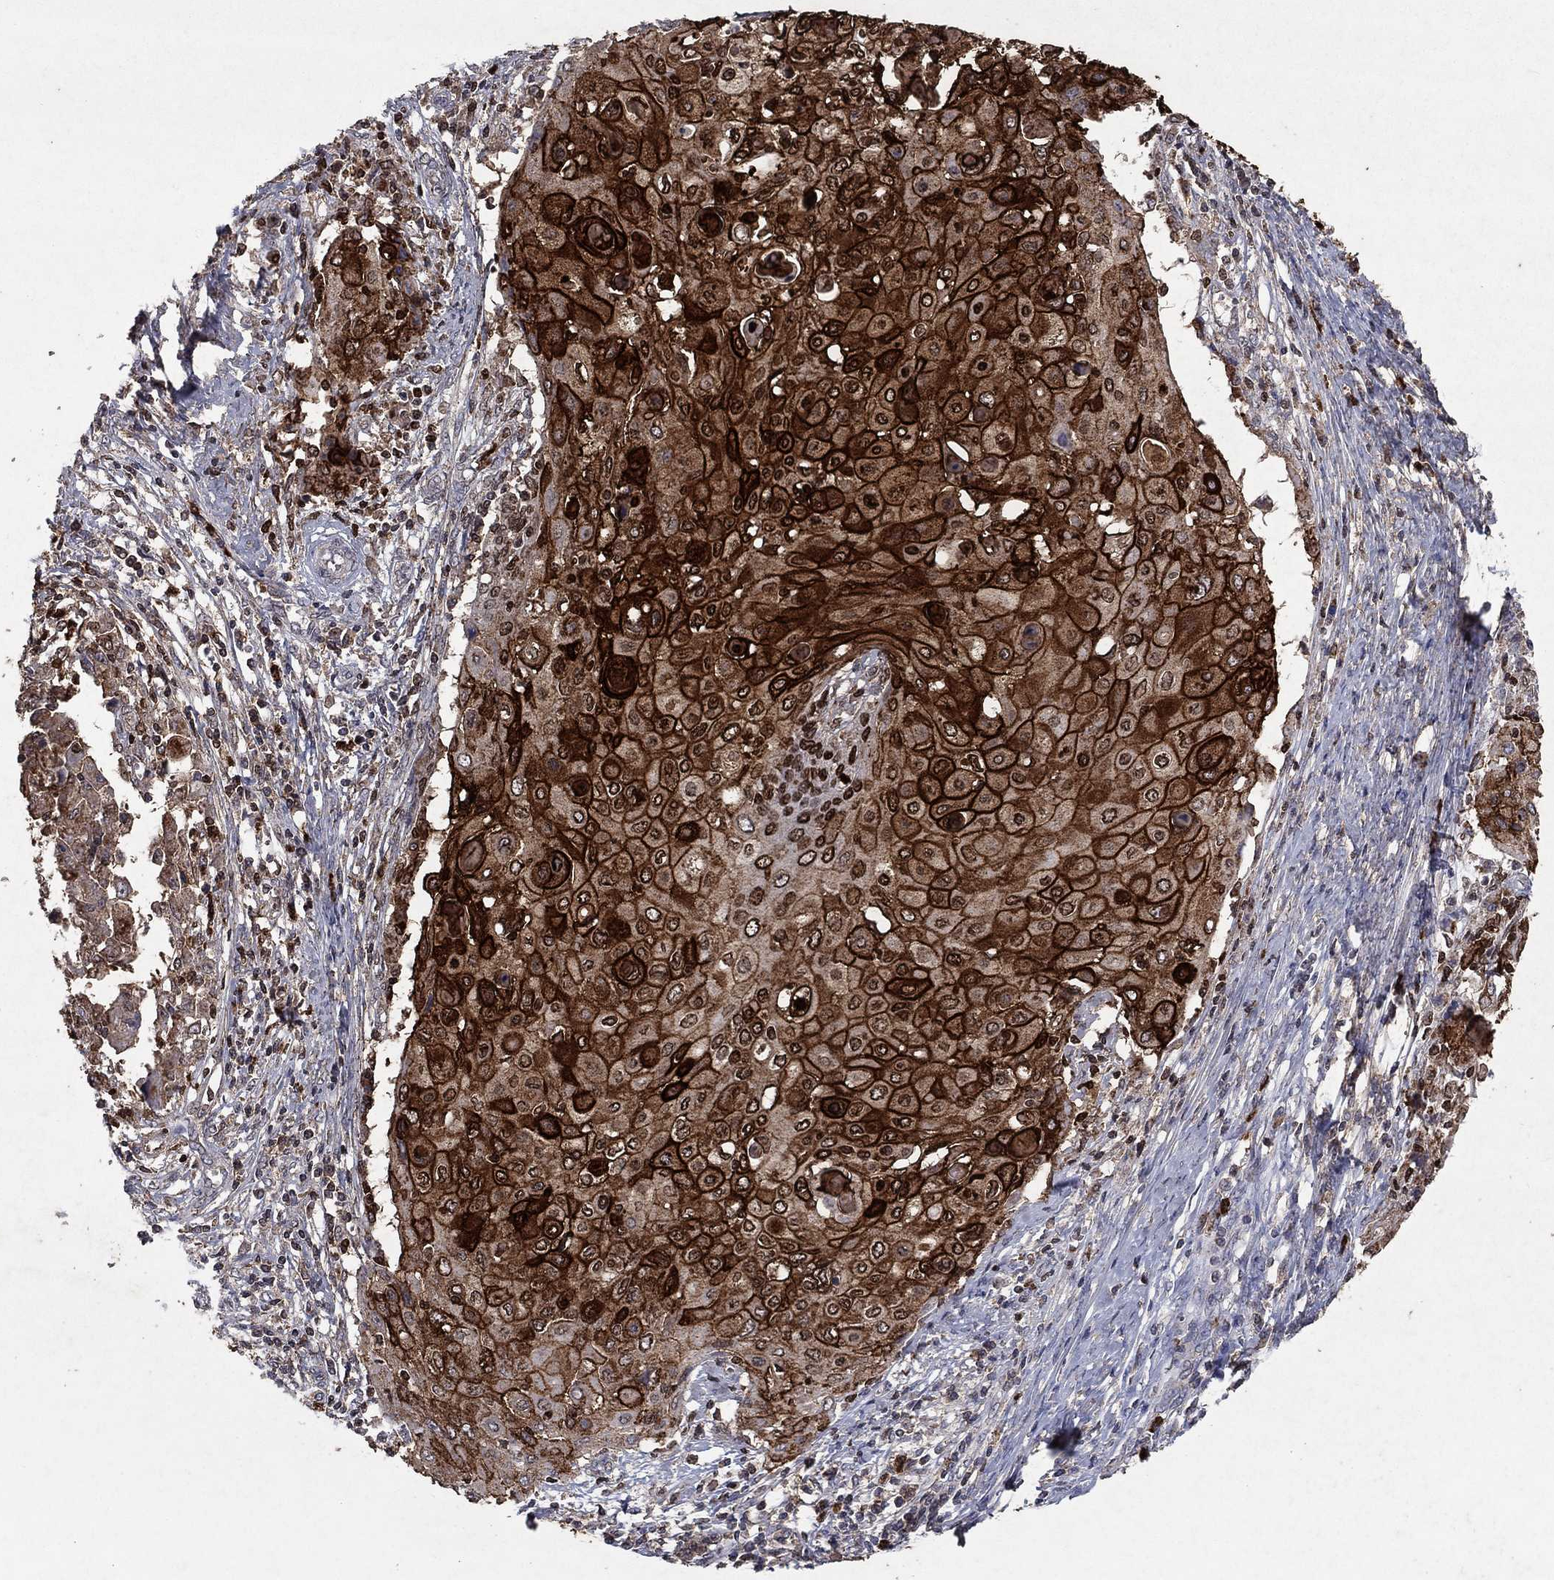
{"staining": {"intensity": "strong", "quantity": "25%-75%", "location": "cytoplasmic/membranous,nuclear"}, "tissue": "cervical cancer", "cell_type": "Tumor cells", "image_type": "cancer", "snomed": [{"axis": "morphology", "description": "Squamous cell carcinoma, NOS"}, {"axis": "topography", "description": "Cervix"}], "caption": "Strong cytoplasmic/membranous and nuclear staining is appreciated in approximately 25%-75% of tumor cells in cervical squamous cell carcinoma.", "gene": "CD24", "patient": {"sex": "female", "age": 39}}